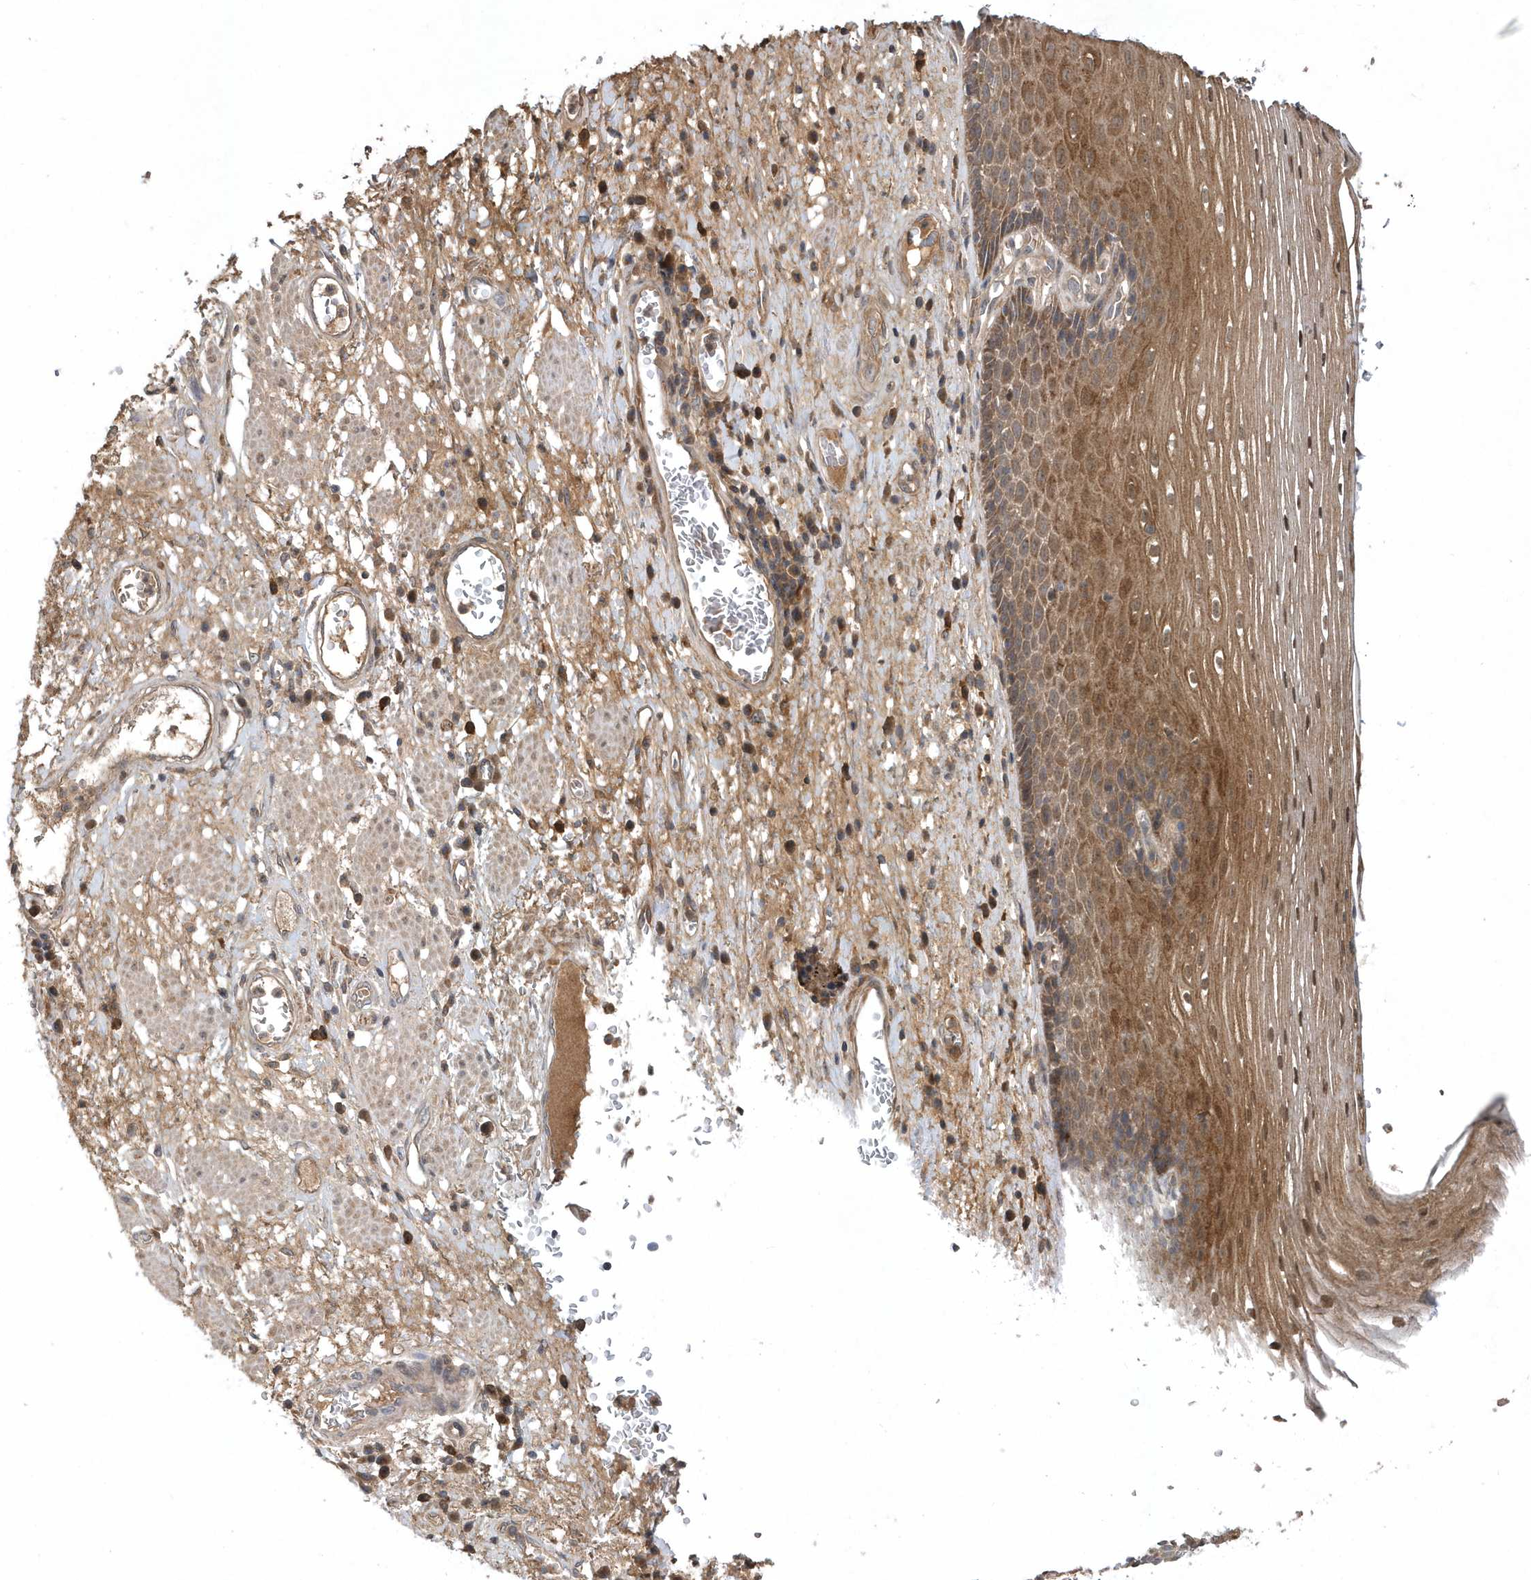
{"staining": {"intensity": "strong", "quantity": ">75%", "location": "cytoplasmic/membranous"}, "tissue": "esophagus", "cell_type": "Squamous epithelial cells", "image_type": "normal", "snomed": [{"axis": "morphology", "description": "Normal tissue, NOS"}, {"axis": "morphology", "description": "Adenocarcinoma, NOS"}, {"axis": "topography", "description": "Esophagus"}], "caption": "Protein staining by immunohistochemistry displays strong cytoplasmic/membranous staining in about >75% of squamous epithelial cells in benign esophagus. The protein of interest is shown in brown color, while the nuclei are stained blue.", "gene": "HMGCS1", "patient": {"sex": "male", "age": 62}}